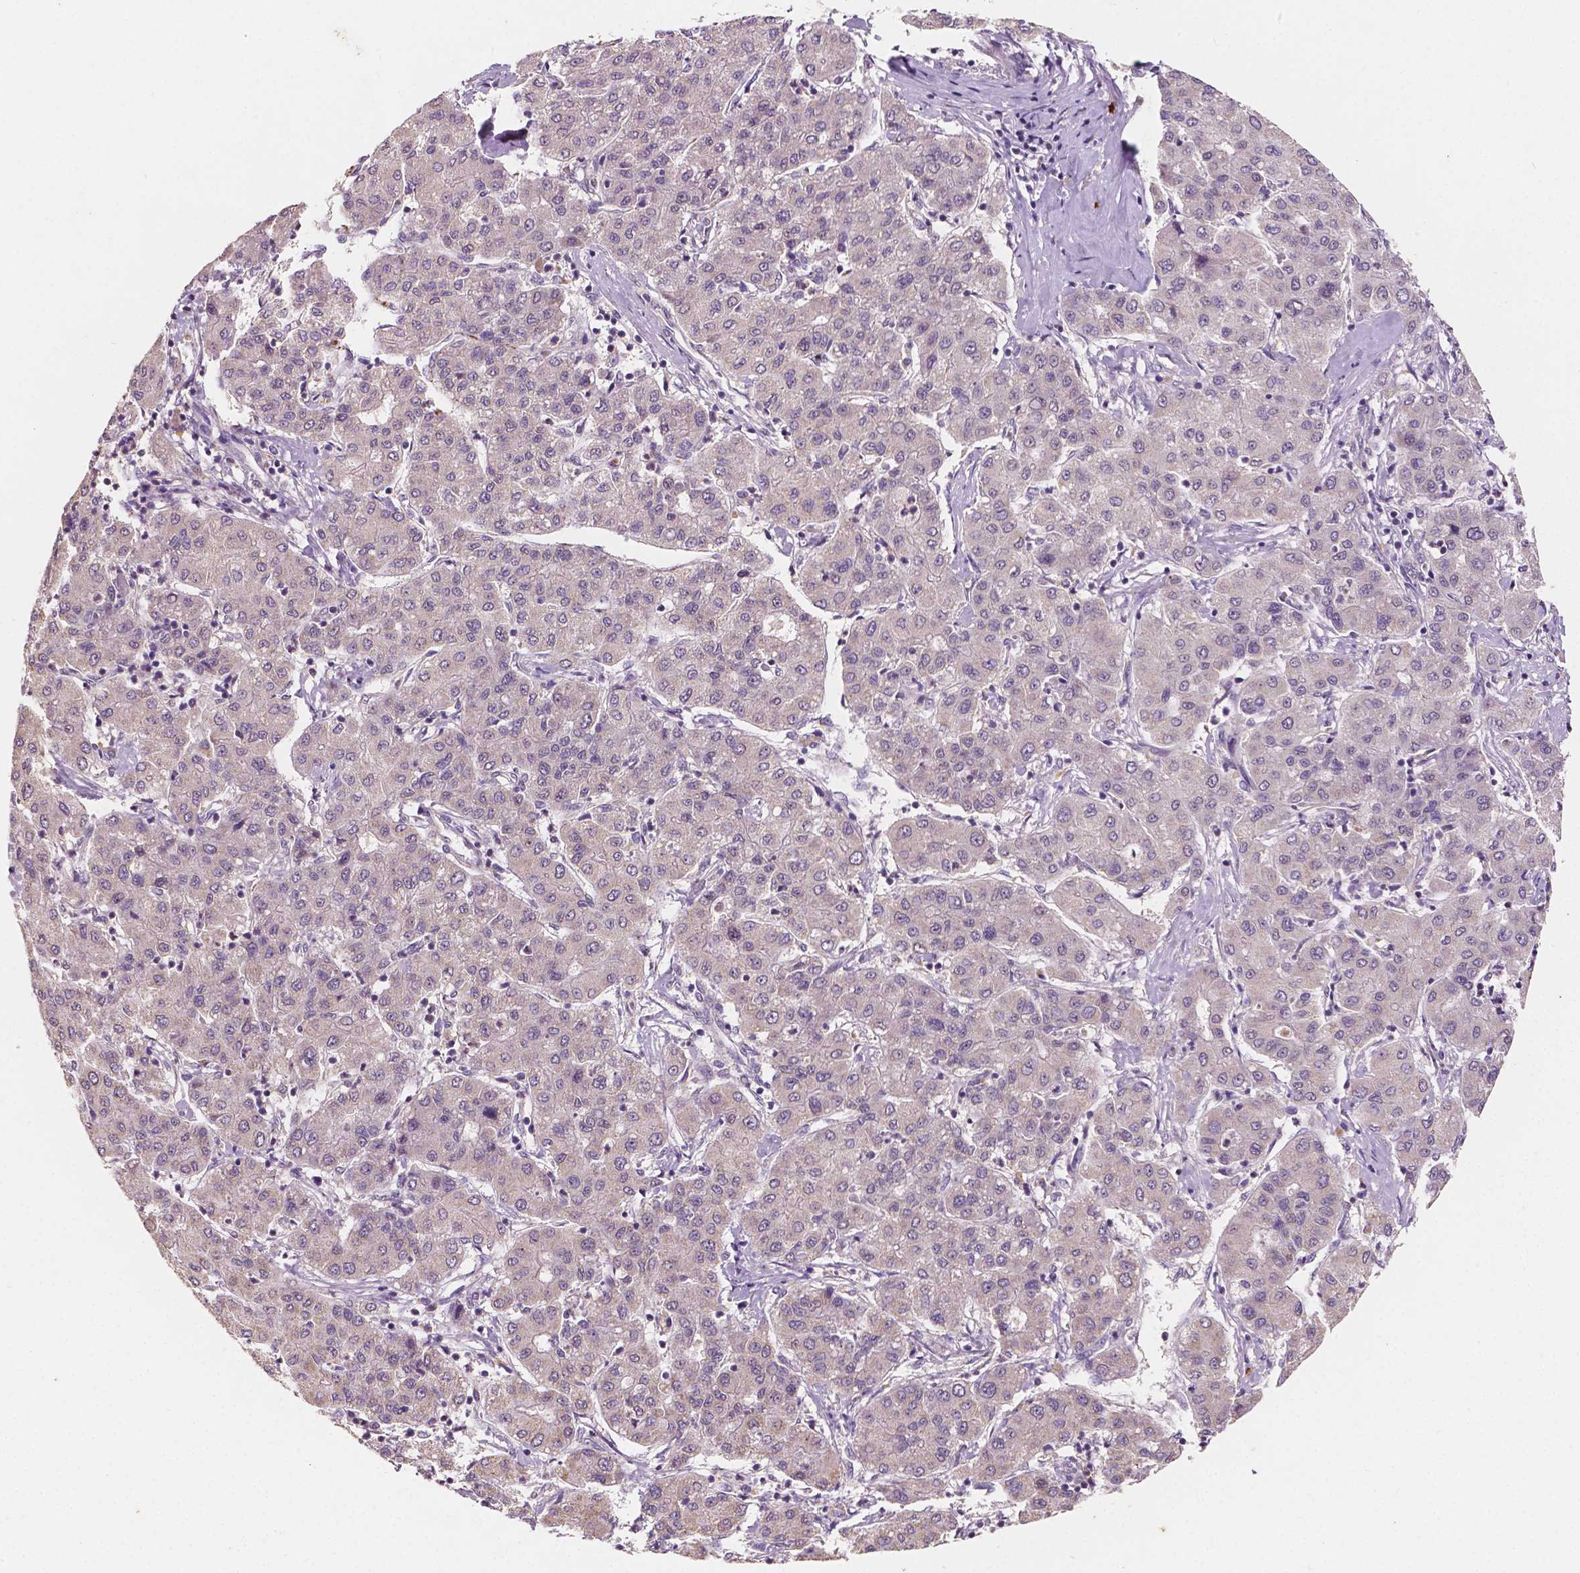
{"staining": {"intensity": "negative", "quantity": "none", "location": "none"}, "tissue": "liver cancer", "cell_type": "Tumor cells", "image_type": "cancer", "snomed": [{"axis": "morphology", "description": "Carcinoma, Hepatocellular, NOS"}, {"axis": "topography", "description": "Liver"}], "caption": "IHC of human liver hepatocellular carcinoma demonstrates no staining in tumor cells.", "gene": "SIRT2", "patient": {"sex": "male", "age": 65}}